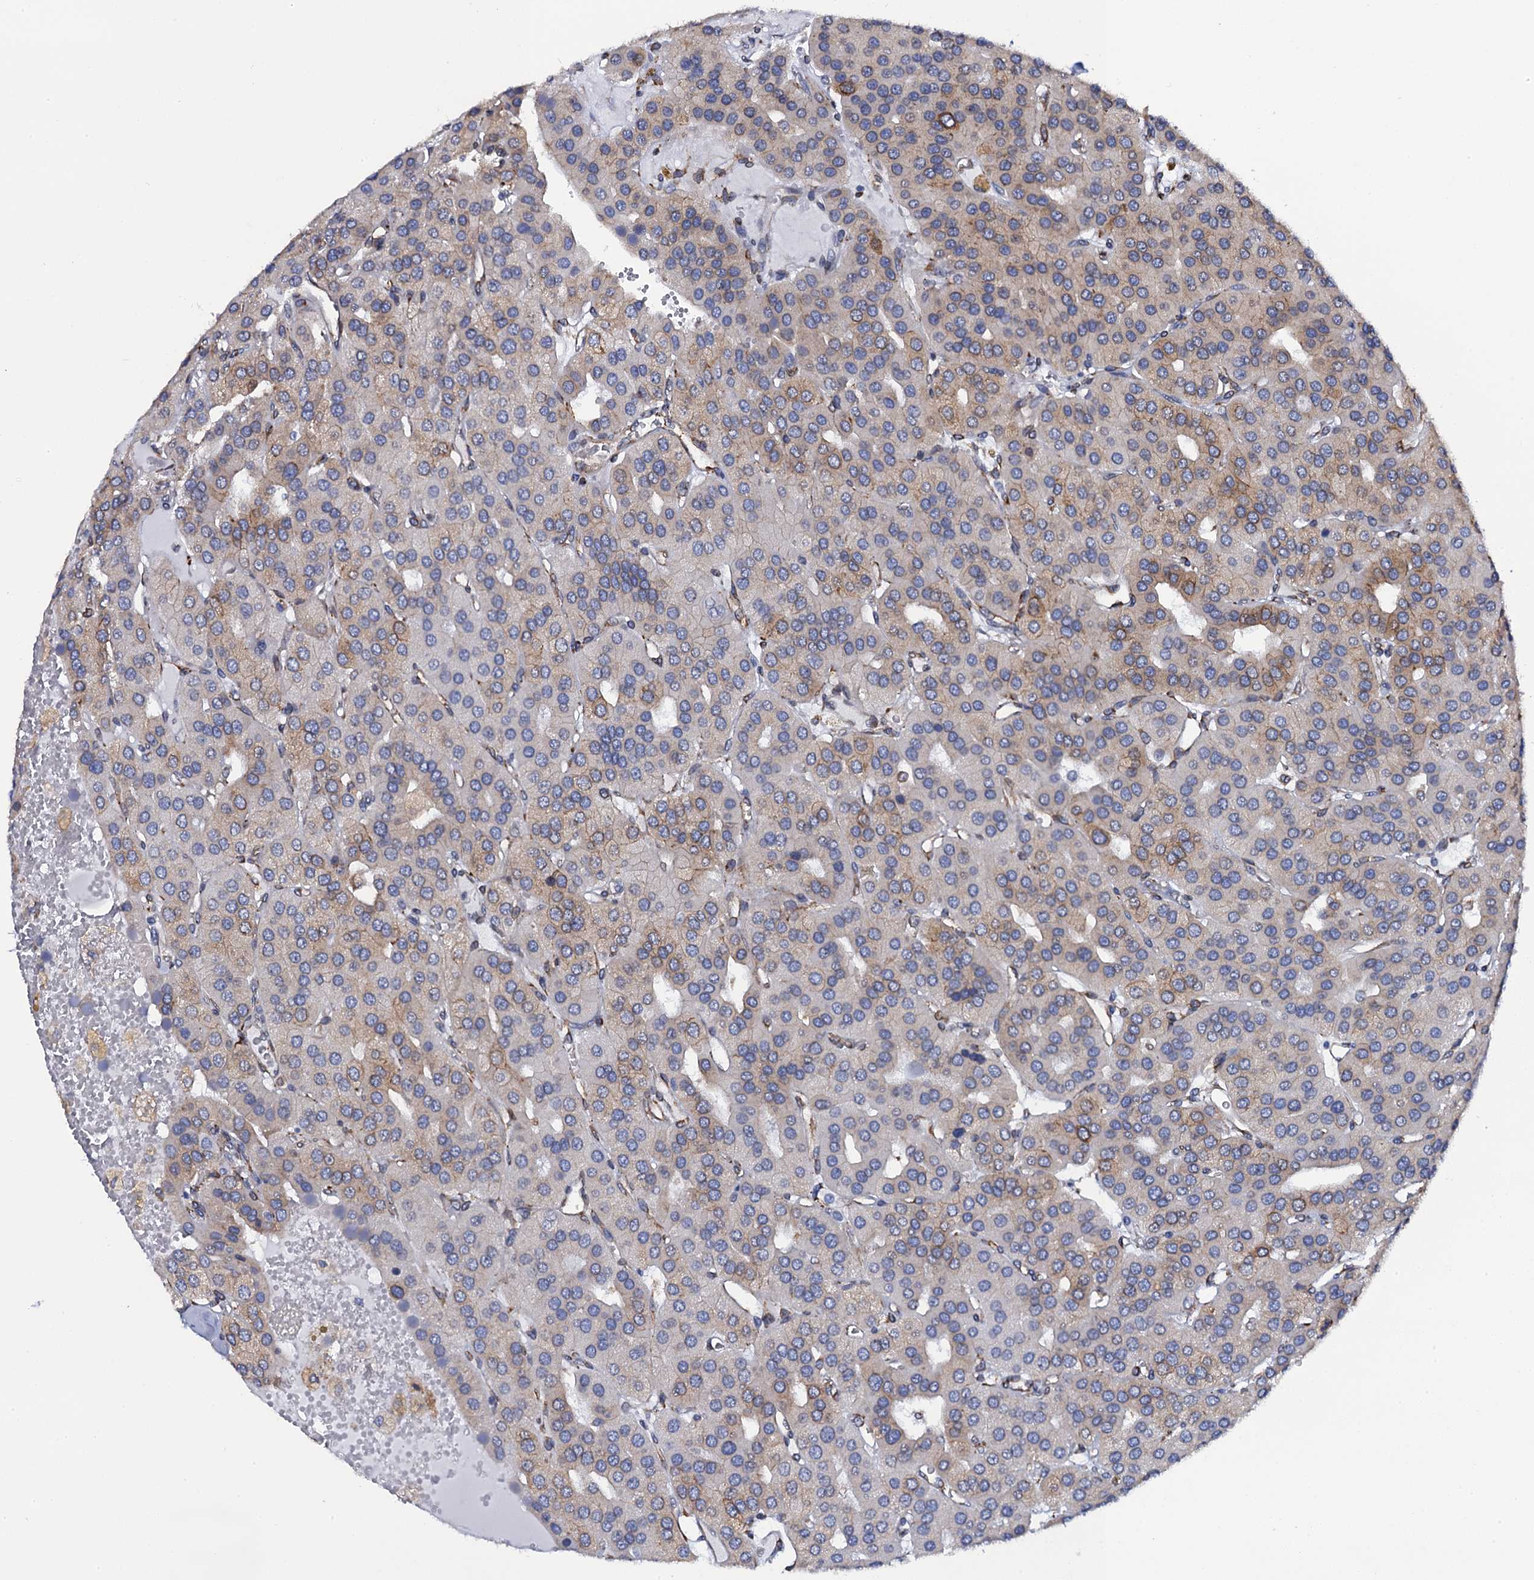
{"staining": {"intensity": "weak", "quantity": "25%-75%", "location": "cytoplasmic/membranous"}, "tissue": "parathyroid gland", "cell_type": "Glandular cells", "image_type": "normal", "snomed": [{"axis": "morphology", "description": "Normal tissue, NOS"}, {"axis": "morphology", "description": "Adenoma, NOS"}, {"axis": "topography", "description": "Parathyroid gland"}], "caption": "Immunohistochemistry staining of benign parathyroid gland, which demonstrates low levels of weak cytoplasmic/membranous staining in approximately 25%-75% of glandular cells indicating weak cytoplasmic/membranous protein expression. The staining was performed using DAB (brown) for protein detection and nuclei were counterstained in hematoxylin (blue).", "gene": "POGLUT3", "patient": {"sex": "female", "age": 86}}